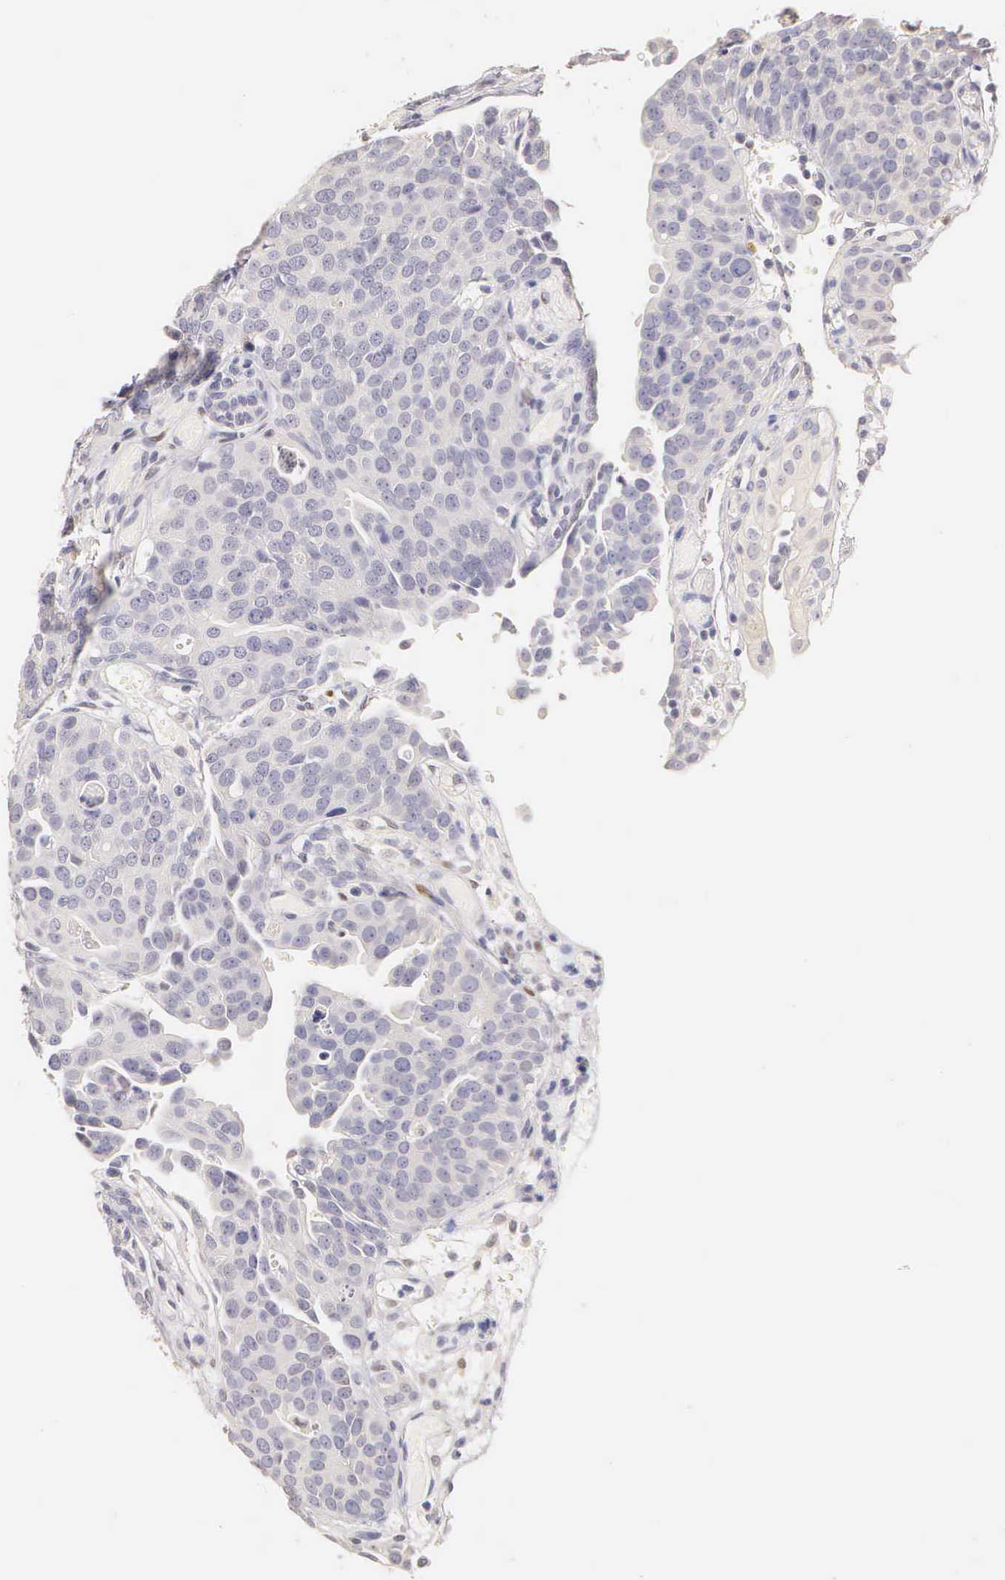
{"staining": {"intensity": "negative", "quantity": "none", "location": "none"}, "tissue": "urothelial cancer", "cell_type": "Tumor cells", "image_type": "cancer", "snomed": [{"axis": "morphology", "description": "Urothelial carcinoma, High grade"}, {"axis": "topography", "description": "Urinary bladder"}], "caption": "High-grade urothelial carcinoma was stained to show a protein in brown. There is no significant staining in tumor cells.", "gene": "ESR1", "patient": {"sex": "male", "age": 78}}